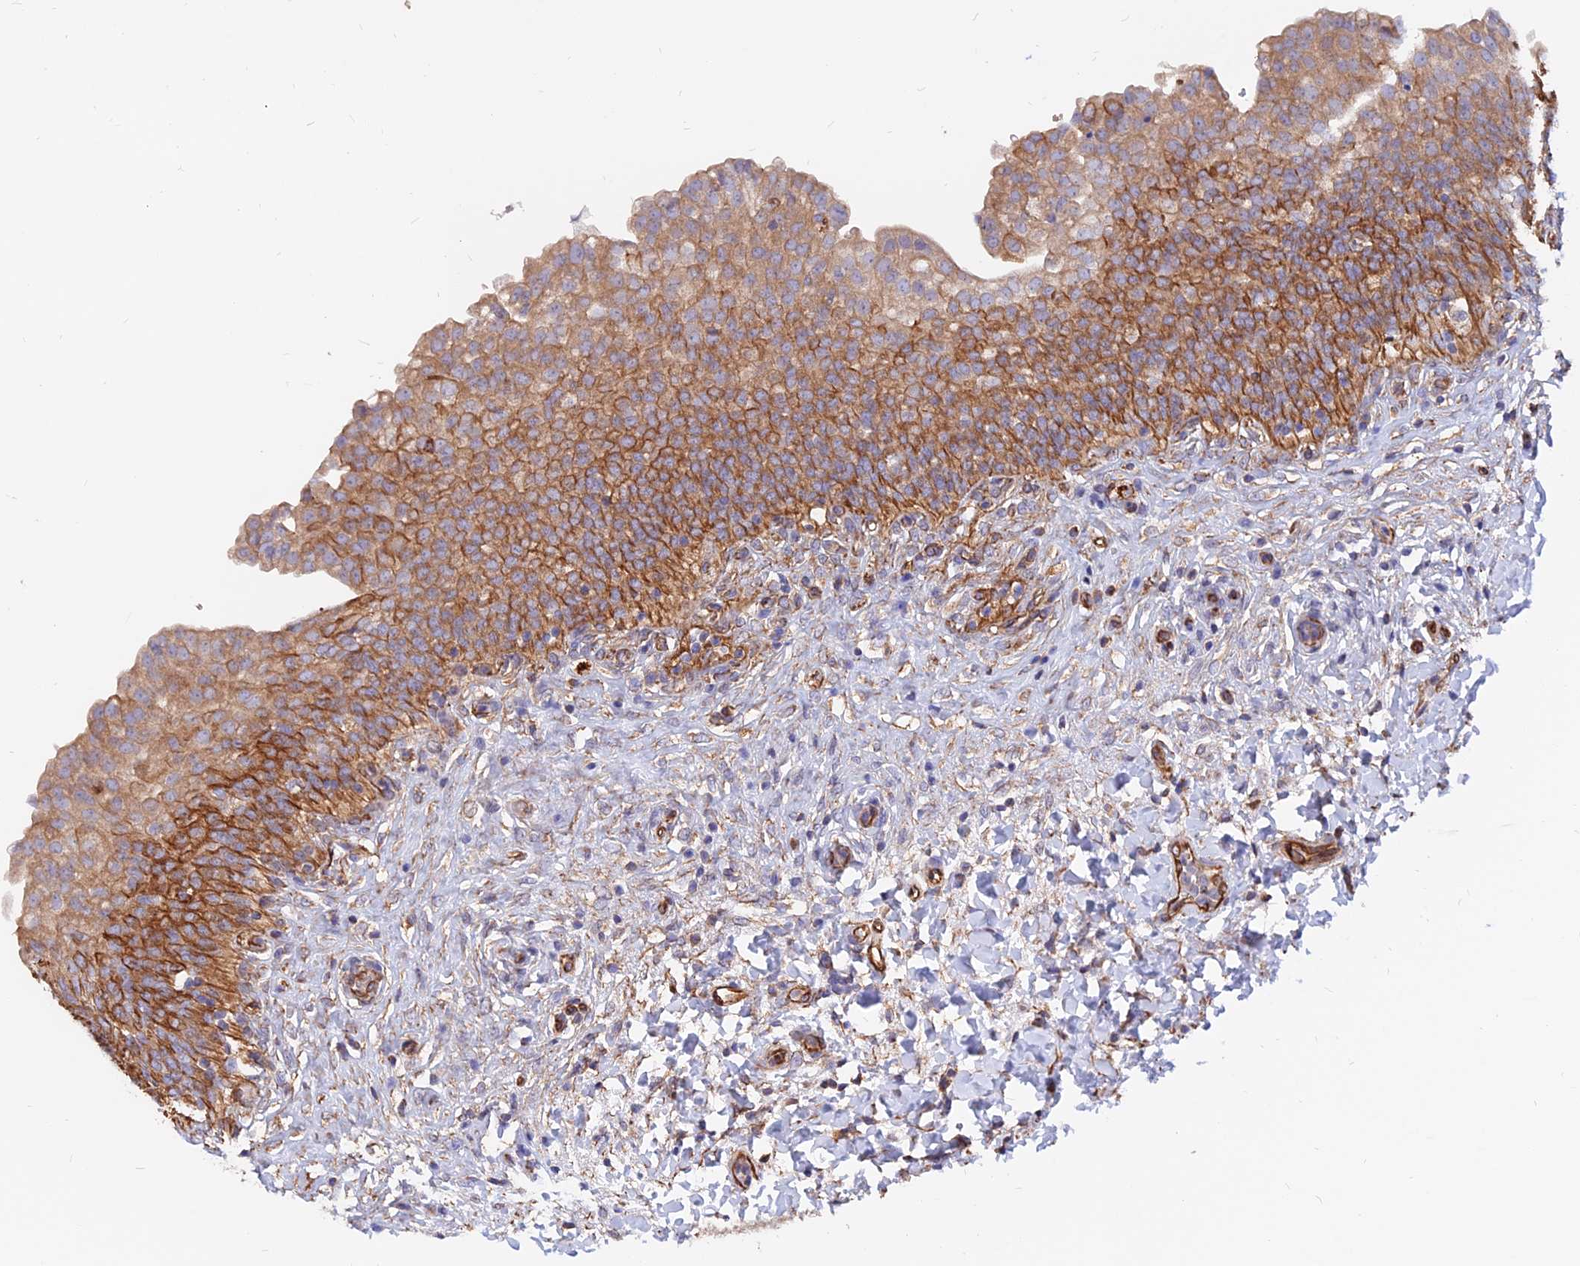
{"staining": {"intensity": "strong", "quantity": "25%-75%", "location": "cytoplasmic/membranous"}, "tissue": "urinary bladder", "cell_type": "Urothelial cells", "image_type": "normal", "snomed": [{"axis": "morphology", "description": "Urothelial carcinoma, High grade"}, {"axis": "topography", "description": "Urinary bladder"}], "caption": "Protein expression by IHC reveals strong cytoplasmic/membranous positivity in approximately 25%-75% of urothelial cells in normal urinary bladder.", "gene": "CDK18", "patient": {"sex": "male", "age": 46}}